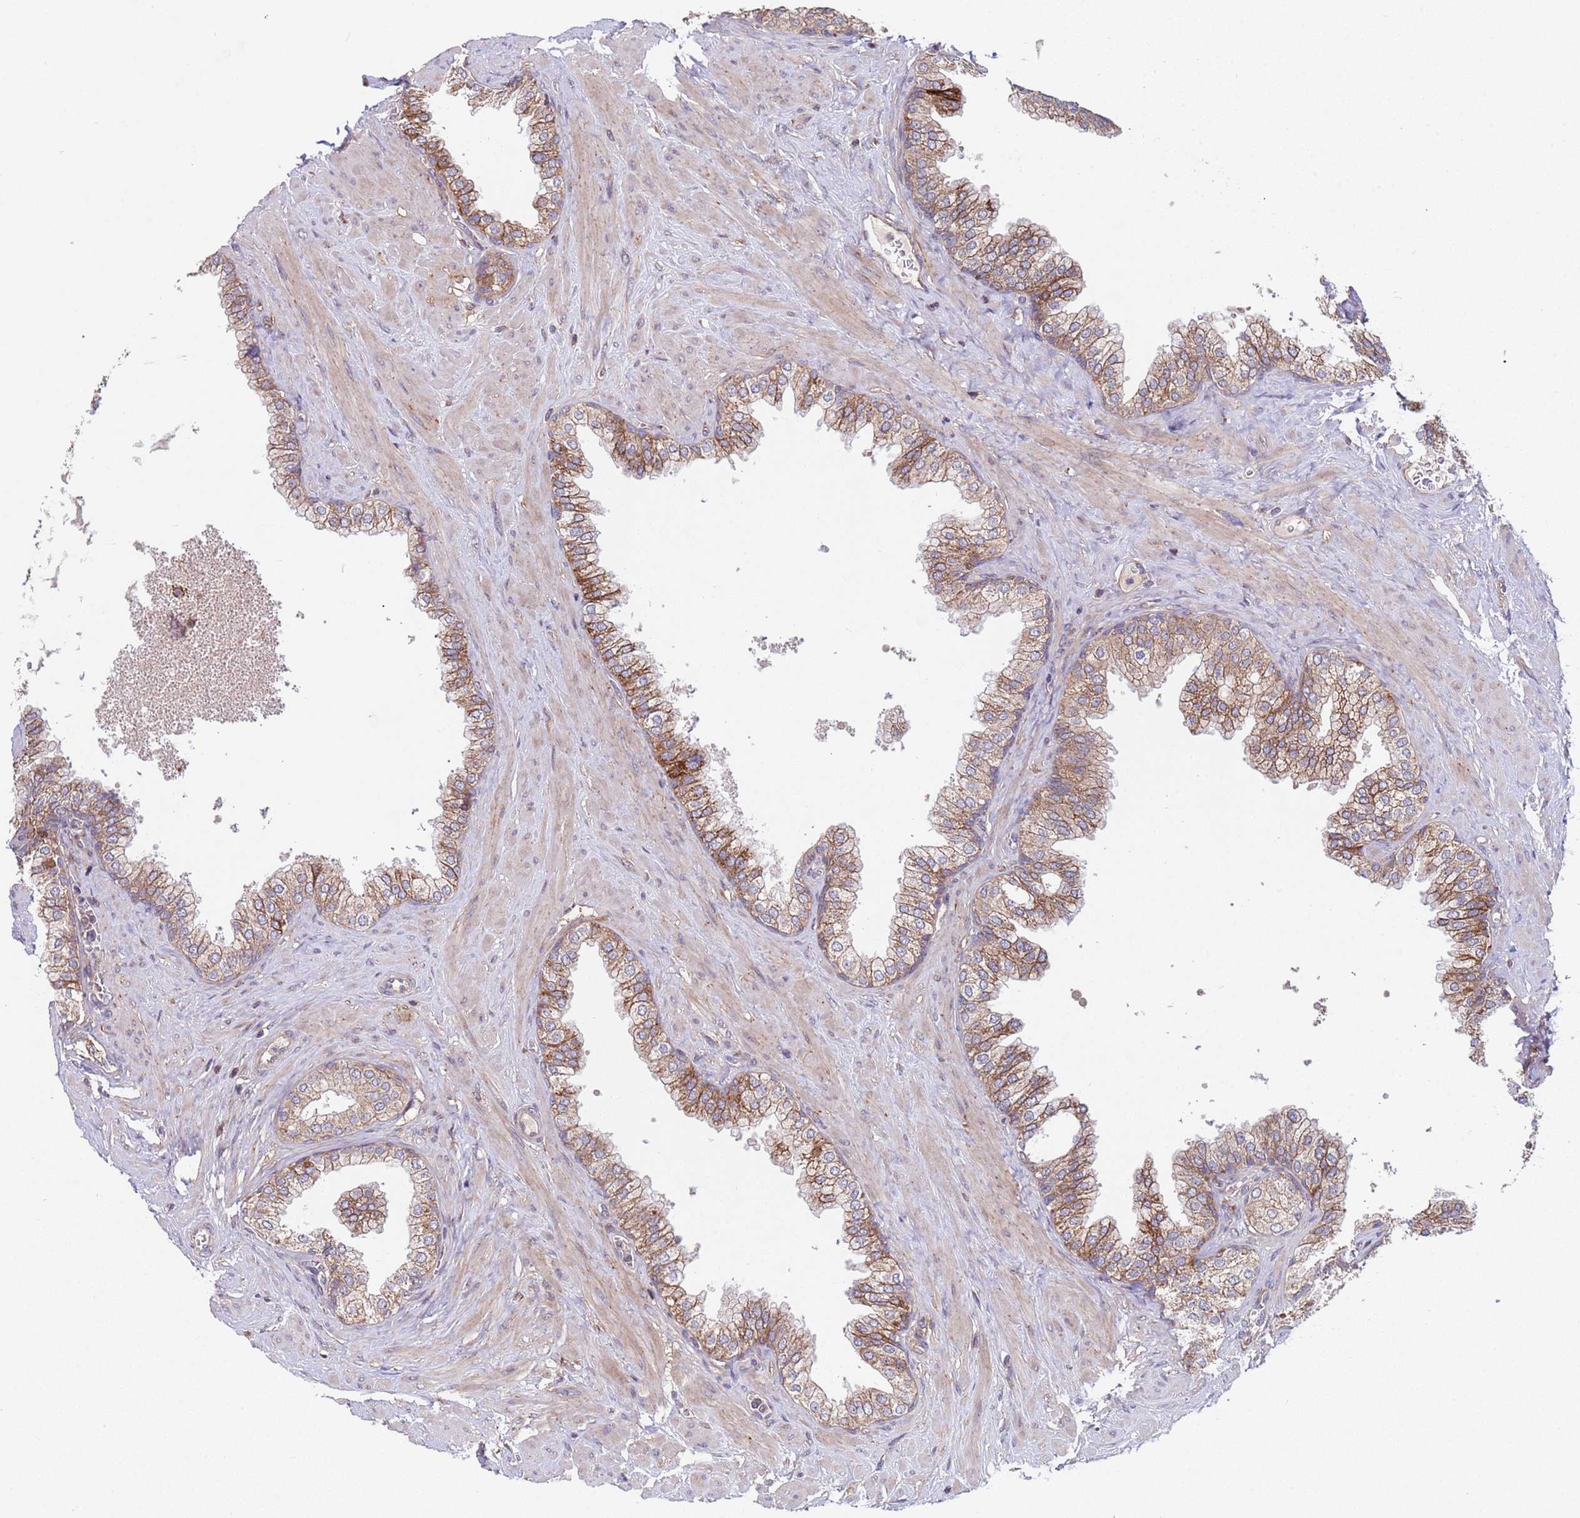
{"staining": {"intensity": "strong", "quantity": ">75%", "location": "cytoplasmic/membranous"}, "tissue": "prostate", "cell_type": "Glandular cells", "image_type": "normal", "snomed": [{"axis": "morphology", "description": "Normal tissue, NOS"}, {"axis": "morphology", "description": "Urothelial carcinoma, Low grade"}, {"axis": "topography", "description": "Urinary bladder"}, {"axis": "topography", "description": "Prostate"}], "caption": "Protein expression analysis of benign prostate demonstrates strong cytoplasmic/membranous positivity in approximately >75% of glandular cells.", "gene": "ACAD8", "patient": {"sex": "male", "age": 60}}